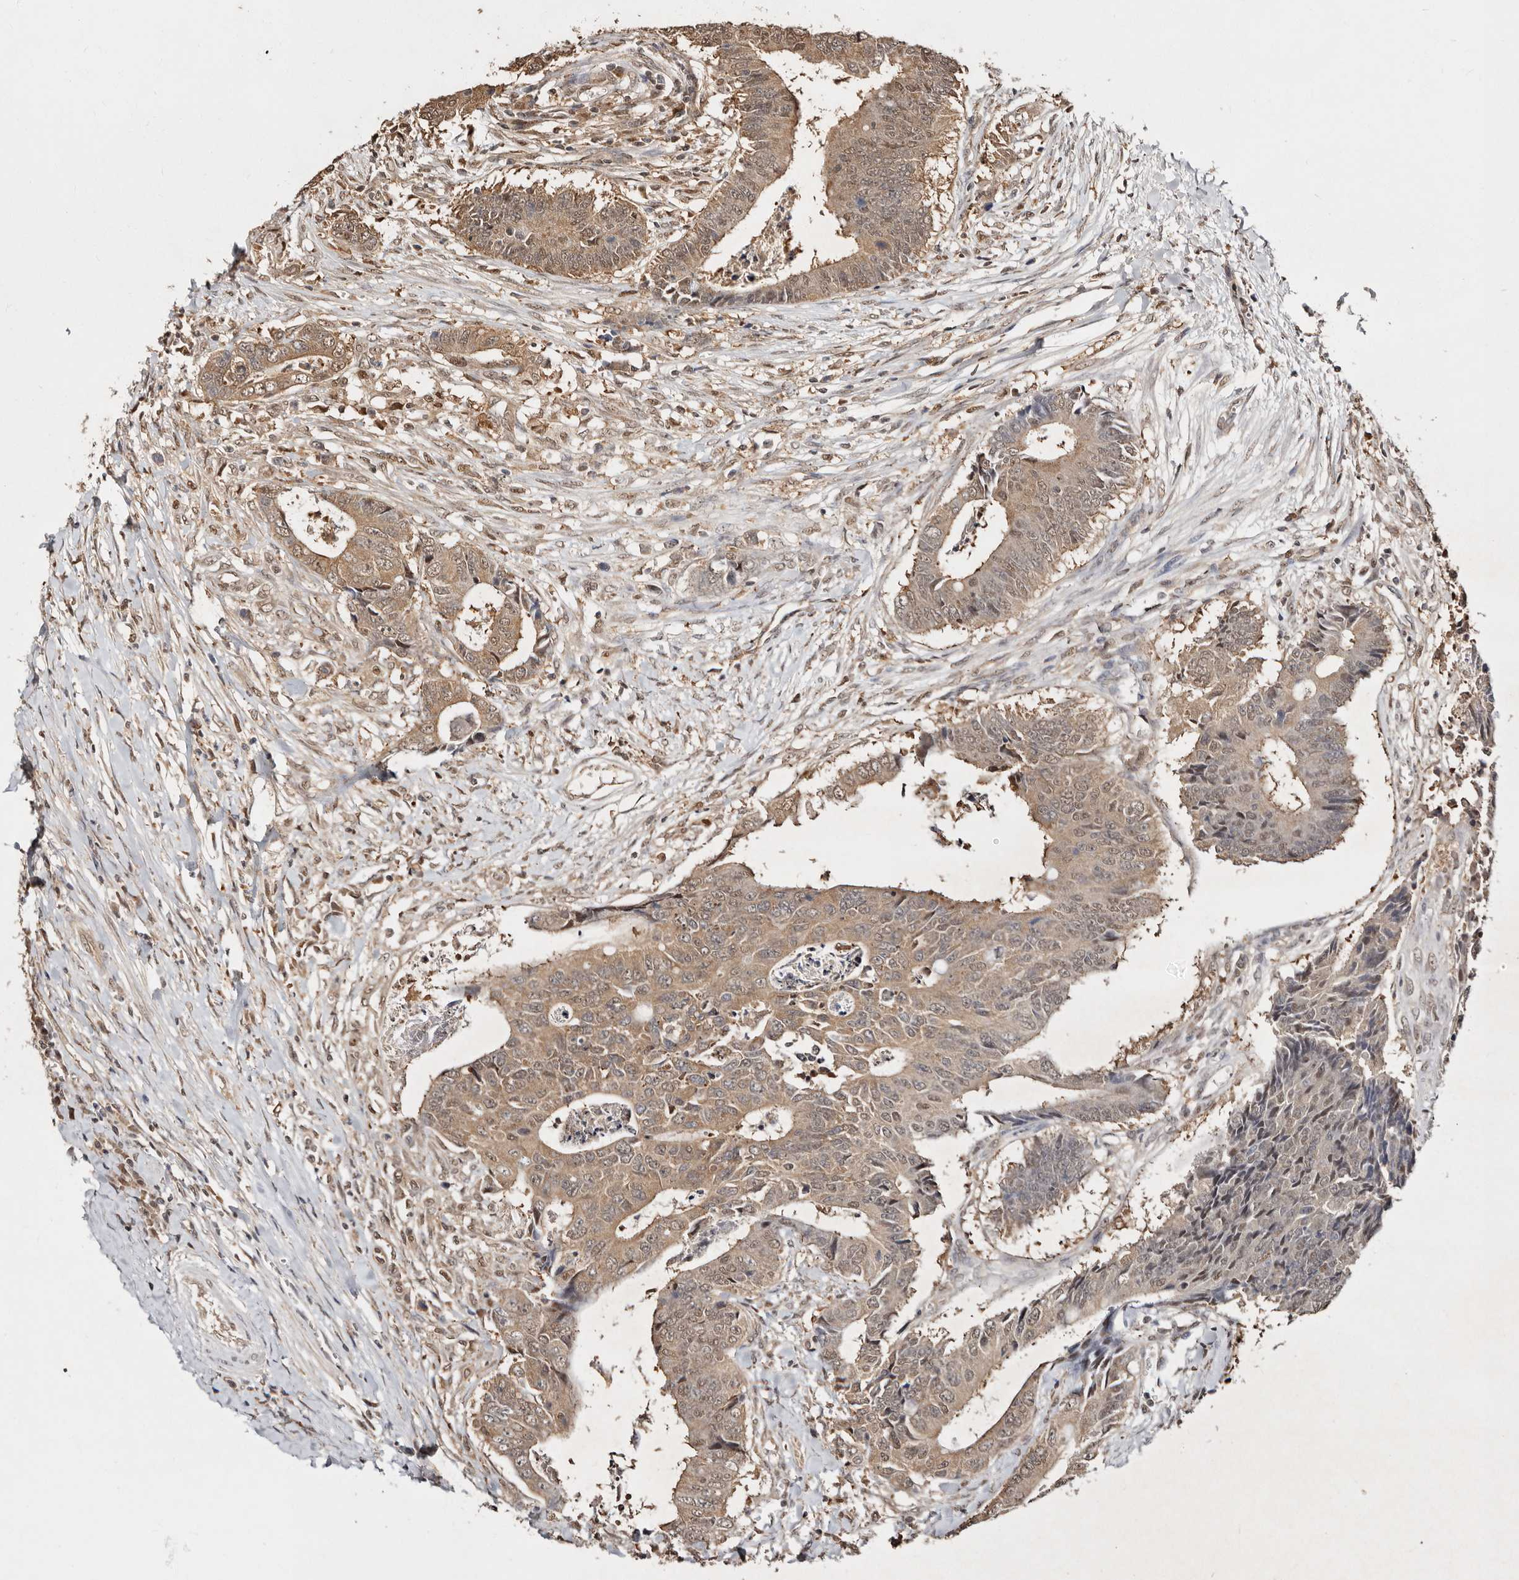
{"staining": {"intensity": "moderate", "quantity": ">75%", "location": "cytoplasmic/membranous,nuclear"}, "tissue": "colorectal cancer", "cell_type": "Tumor cells", "image_type": "cancer", "snomed": [{"axis": "morphology", "description": "Adenocarcinoma, NOS"}, {"axis": "topography", "description": "Rectum"}], "caption": "A high-resolution image shows IHC staining of colorectal cancer (adenocarcinoma), which displays moderate cytoplasmic/membranous and nuclear expression in approximately >75% of tumor cells.", "gene": "PSMA5", "patient": {"sex": "male", "age": 84}}